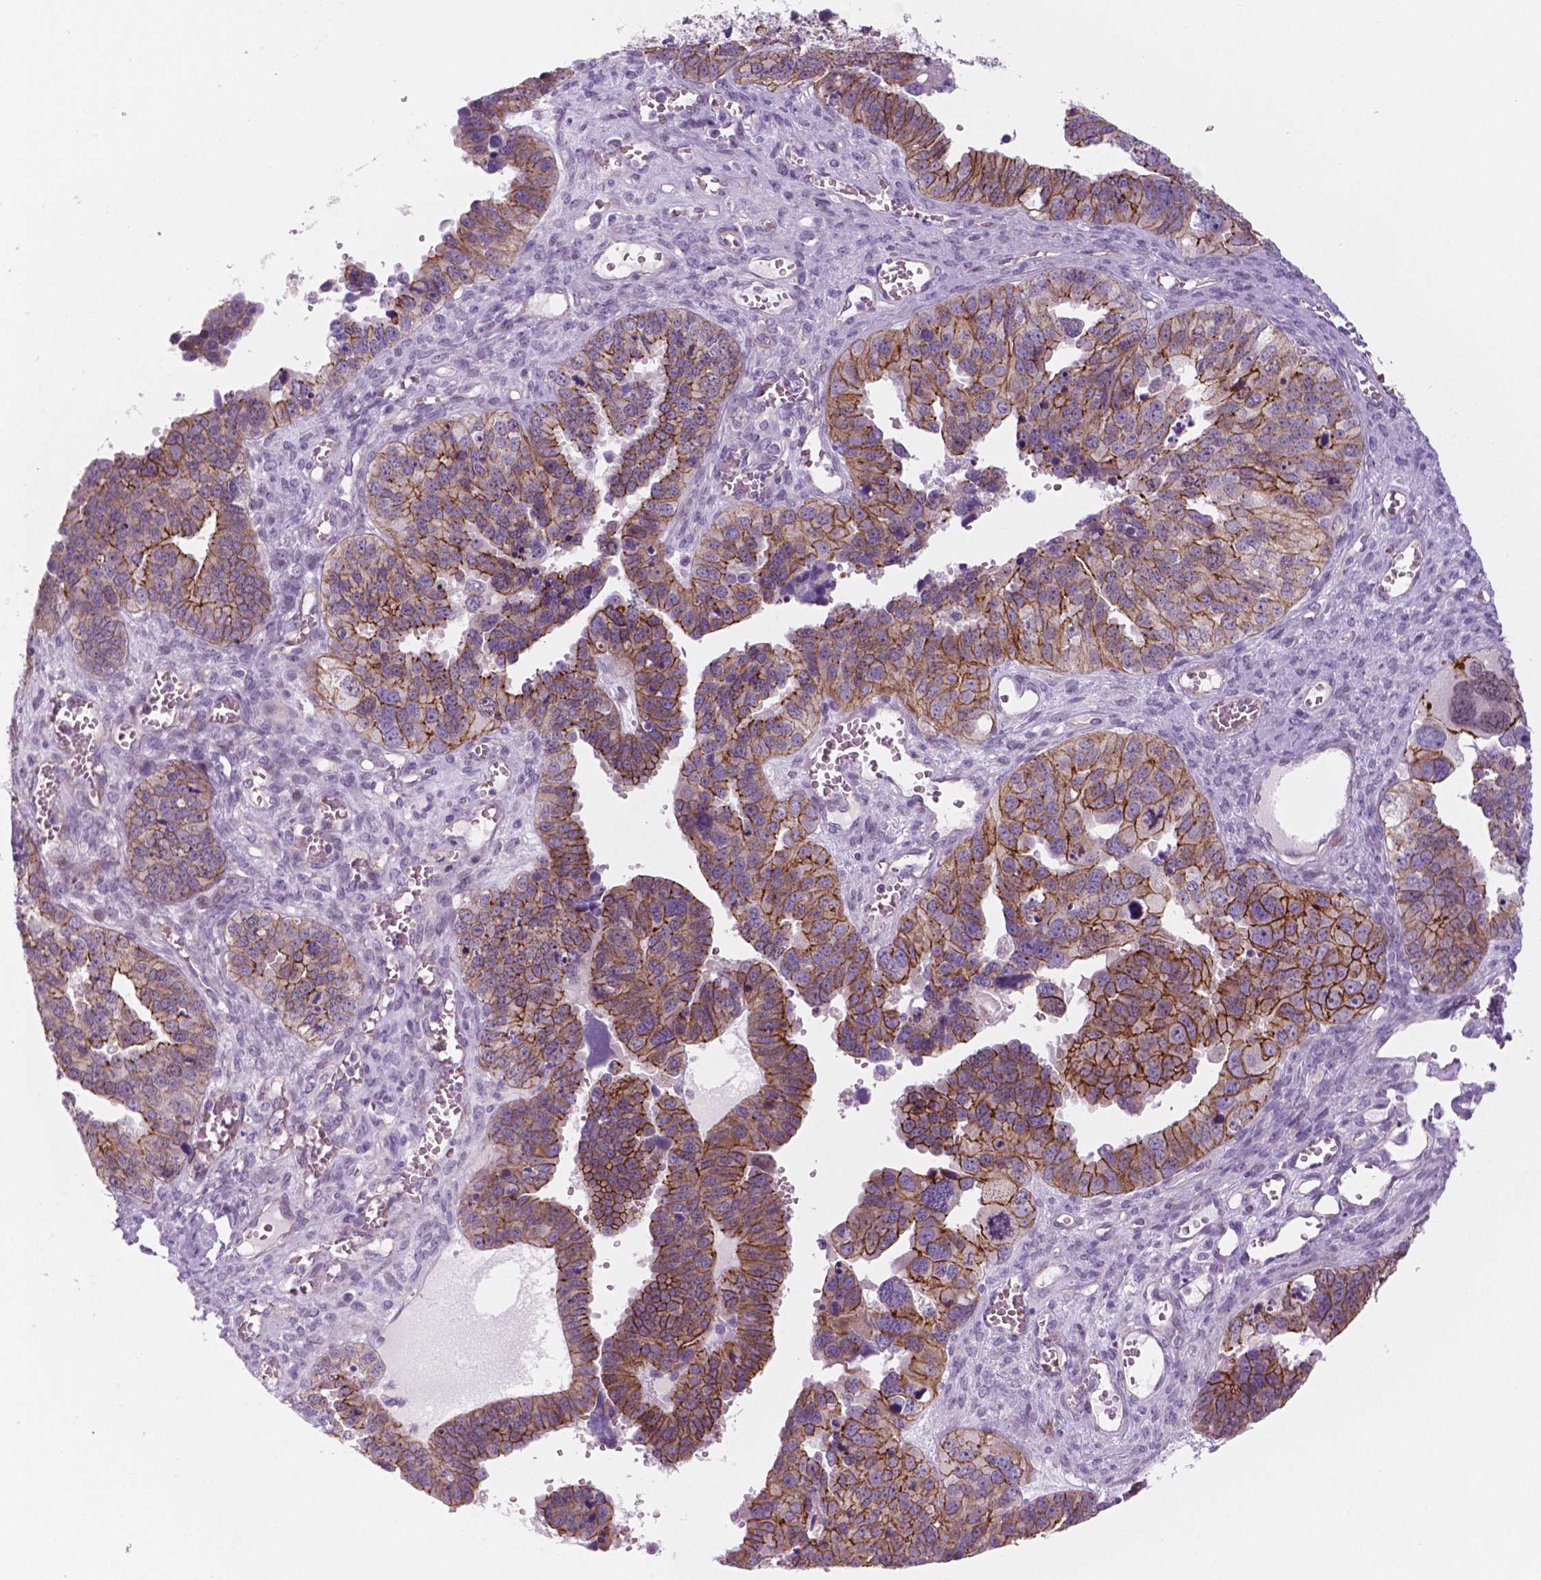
{"staining": {"intensity": "moderate", "quantity": ">75%", "location": "cytoplasmic/membranous"}, "tissue": "ovarian cancer", "cell_type": "Tumor cells", "image_type": "cancer", "snomed": [{"axis": "morphology", "description": "Cystadenocarcinoma, serous, NOS"}, {"axis": "topography", "description": "Ovary"}], "caption": "Approximately >75% of tumor cells in serous cystadenocarcinoma (ovarian) show moderate cytoplasmic/membranous protein staining as visualized by brown immunohistochemical staining.", "gene": "RND3", "patient": {"sex": "female", "age": 76}}